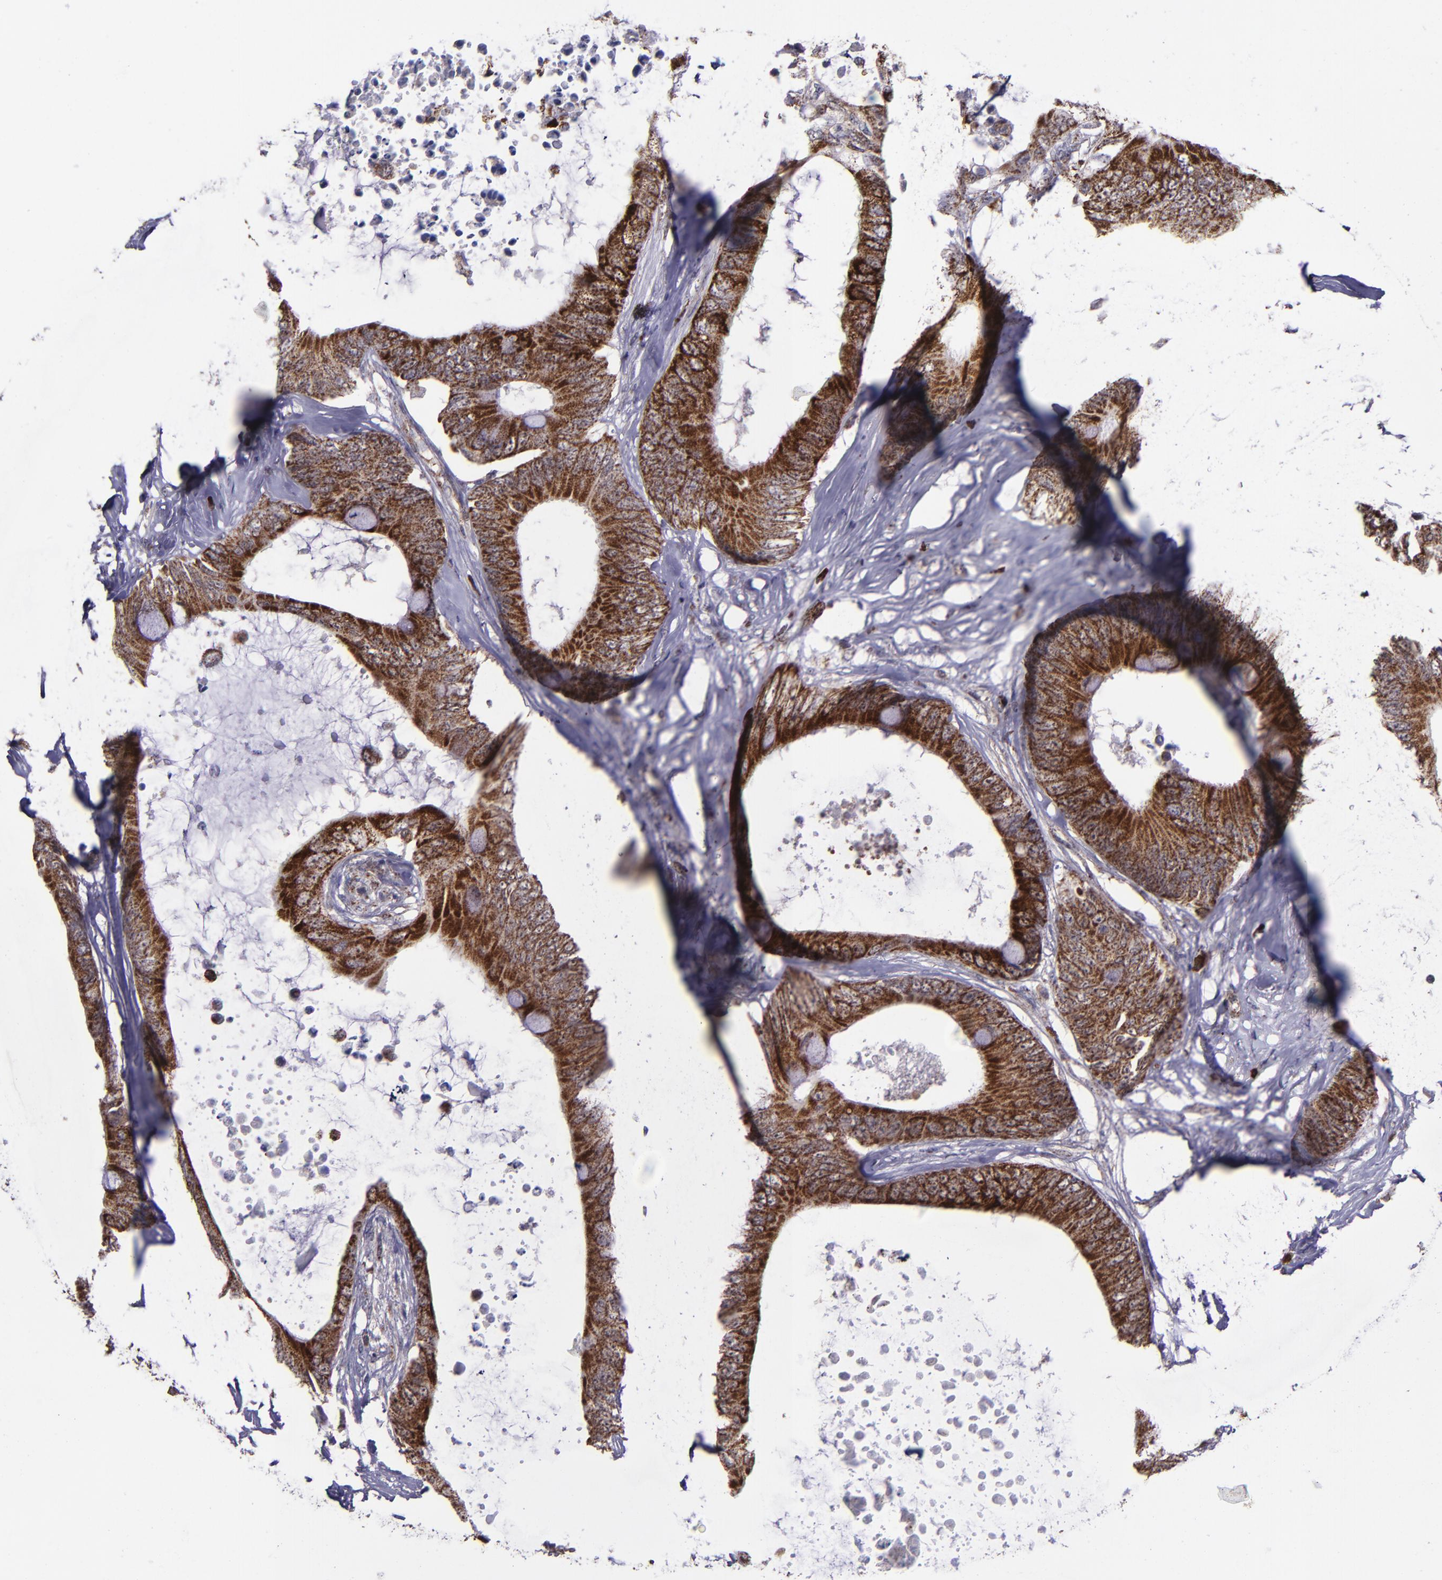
{"staining": {"intensity": "moderate", "quantity": ">75%", "location": "cytoplasmic/membranous"}, "tissue": "colorectal cancer", "cell_type": "Tumor cells", "image_type": "cancer", "snomed": [{"axis": "morphology", "description": "Normal tissue, NOS"}, {"axis": "morphology", "description": "Adenocarcinoma, NOS"}, {"axis": "topography", "description": "Rectum"}, {"axis": "topography", "description": "Peripheral nerve tissue"}], "caption": "Adenocarcinoma (colorectal) stained for a protein (brown) demonstrates moderate cytoplasmic/membranous positive positivity in approximately >75% of tumor cells.", "gene": "LONP1", "patient": {"sex": "female", "age": 77}}